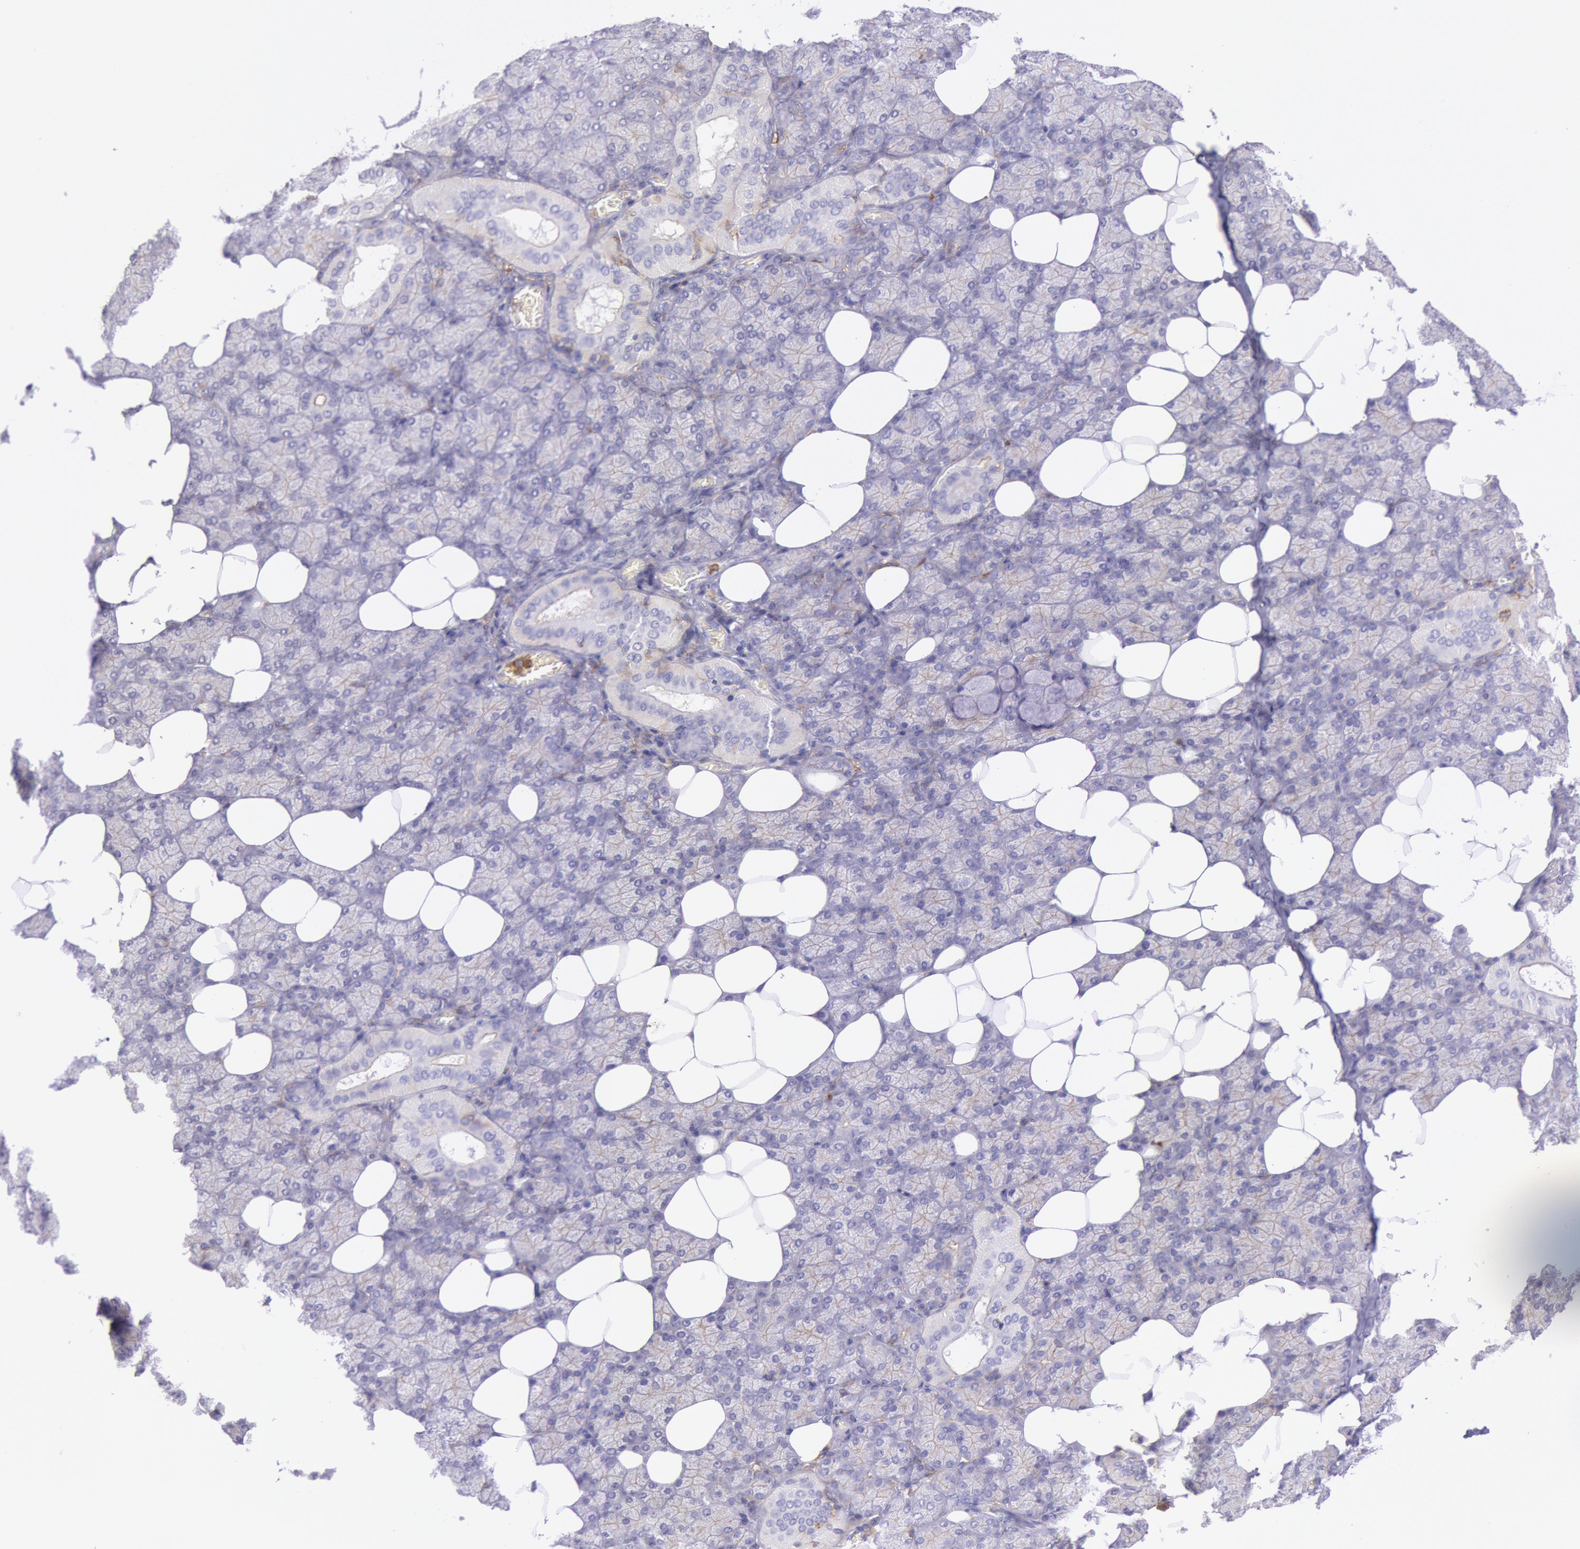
{"staining": {"intensity": "negative", "quantity": "none", "location": "none"}, "tissue": "salivary gland", "cell_type": "Glandular cells", "image_type": "normal", "snomed": [{"axis": "morphology", "description": "Normal tissue, NOS"}, {"axis": "topography", "description": "Lymph node"}, {"axis": "topography", "description": "Salivary gland"}], "caption": "High power microscopy histopathology image of an immunohistochemistry micrograph of benign salivary gland, revealing no significant expression in glandular cells. (DAB IHC, high magnification).", "gene": "LYN", "patient": {"sex": "male", "age": 8}}